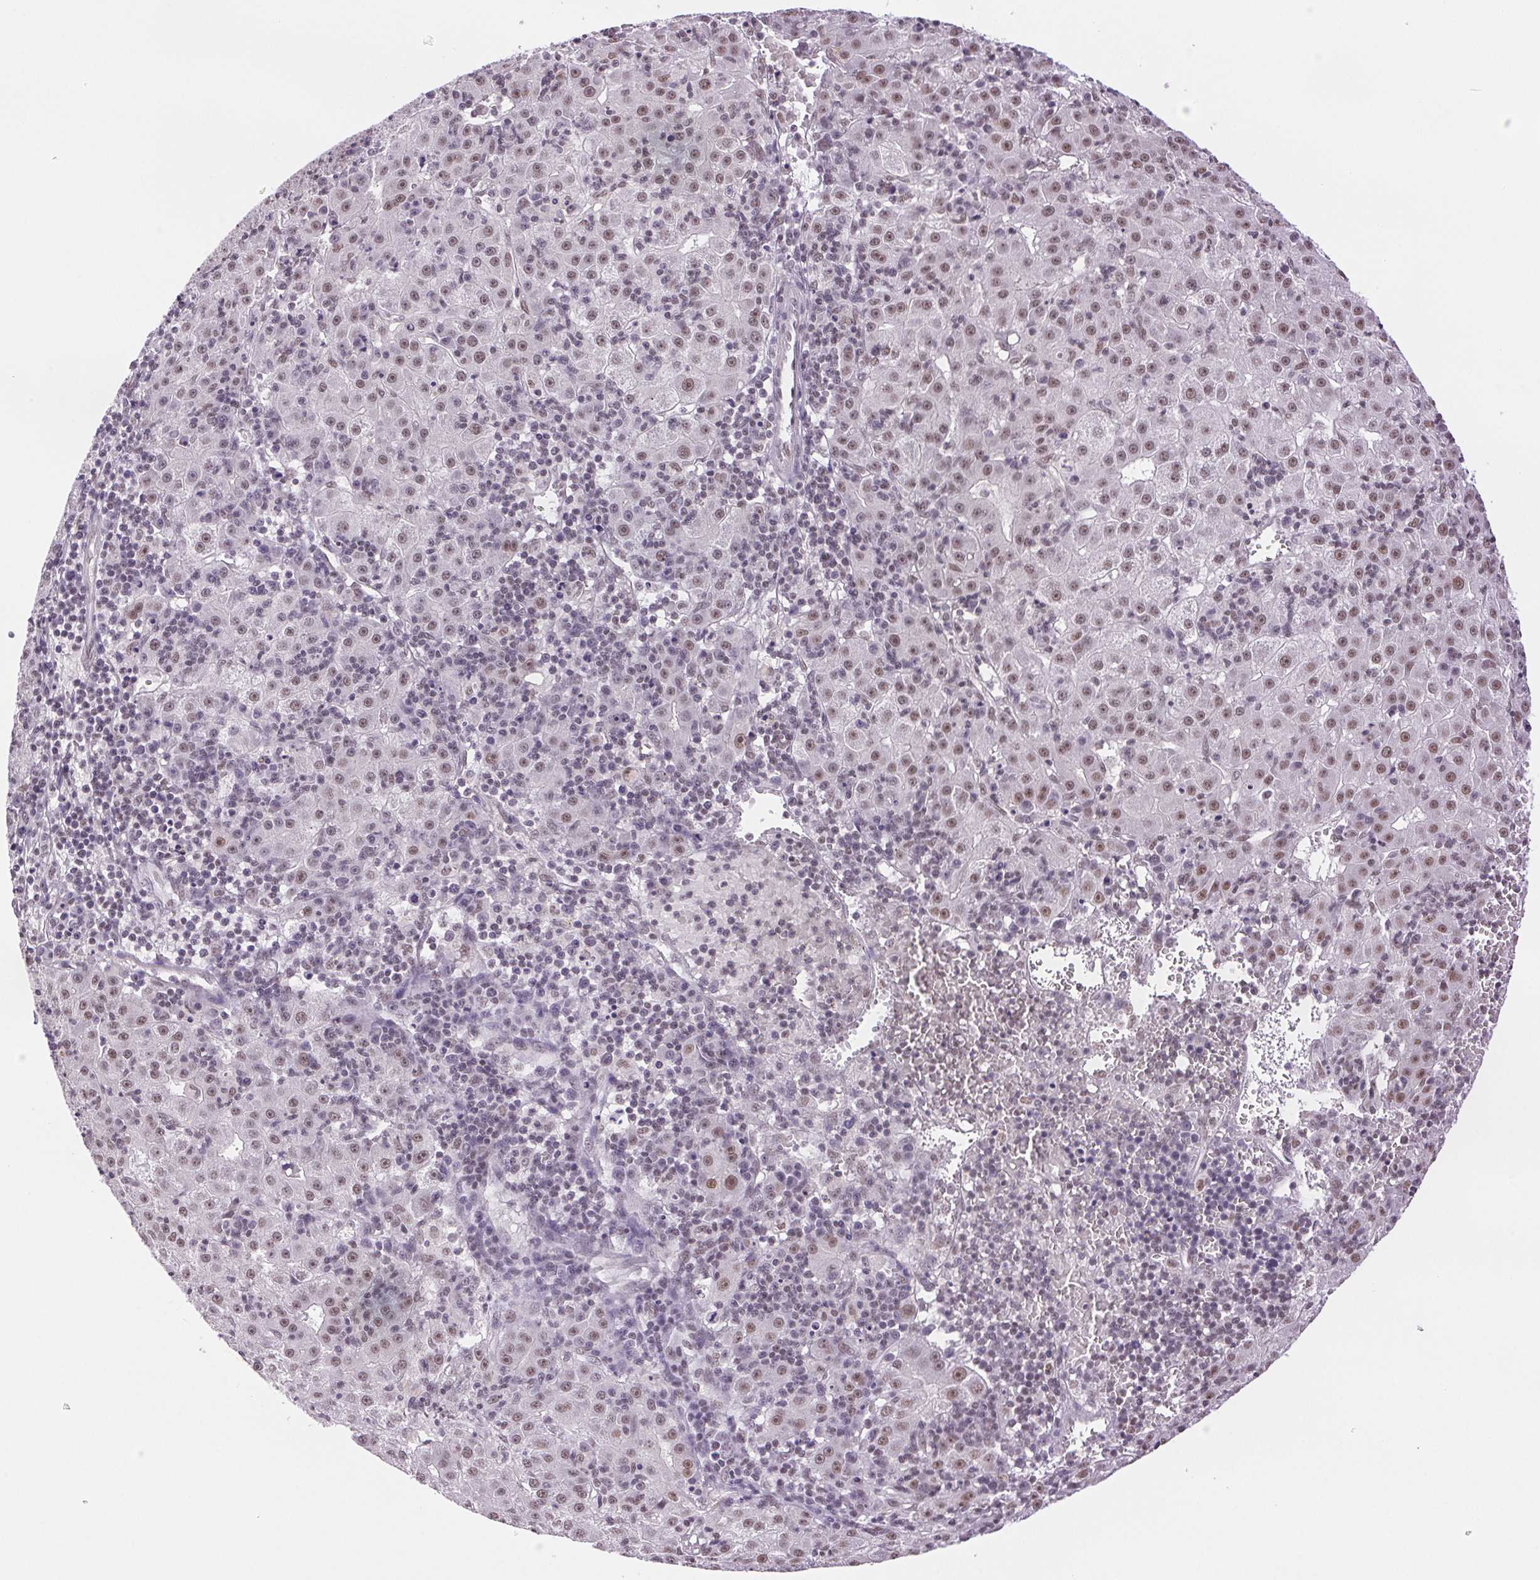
{"staining": {"intensity": "weak", "quantity": "25%-75%", "location": "nuclear"}, "tissue": "liver cancer", "cell_type": "Tumor cells", "image_type": "cancer", "snomed": [{"axis": "morphology", "description": "Carcinoma, Hepatocellular, NOS"}, {"axis": "topography", "description": "Liver"}], "caption": "Weak nuclear protein positivity is identified in approximately 25%-75% of tumor cells in liver hepatocellular carcinoma.", "gene": "RPRD1B", "patient": {"sex": "male", "age": 76}}